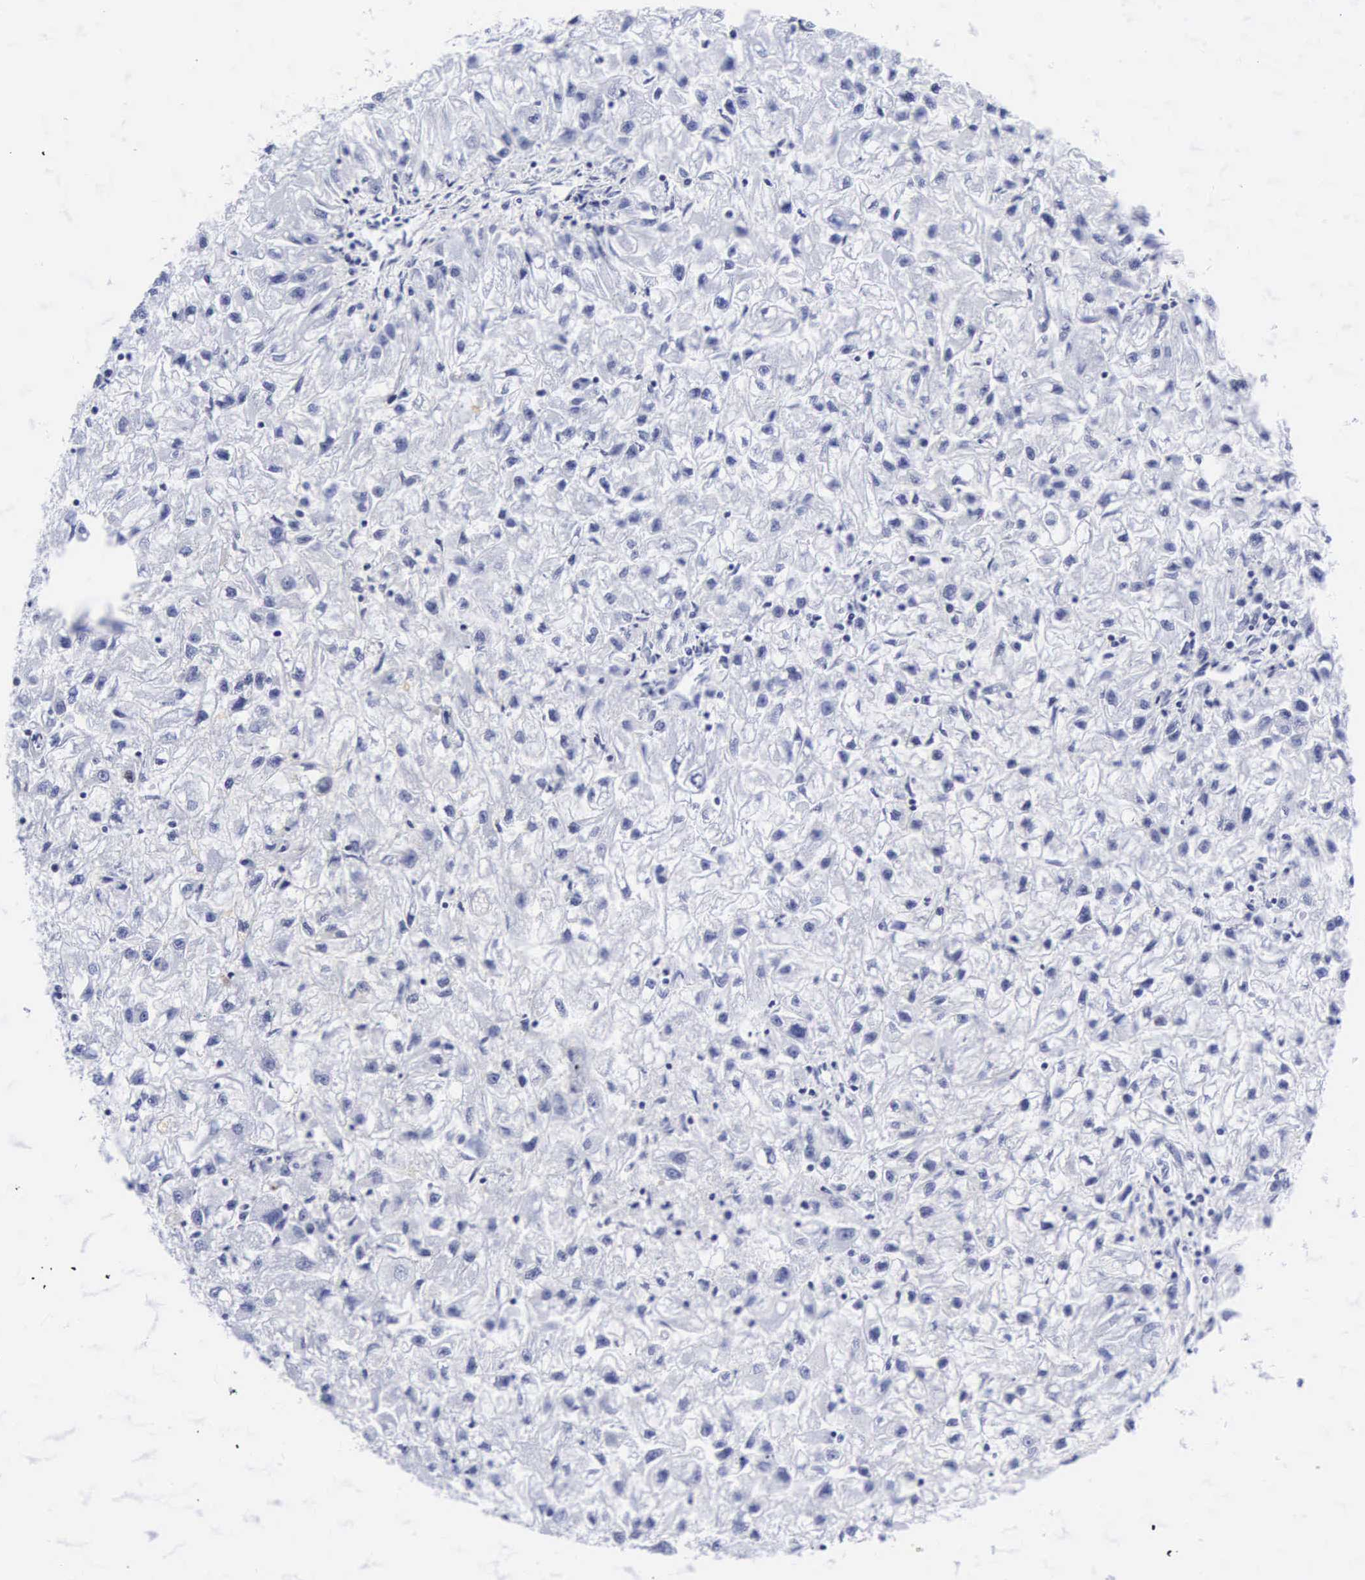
{"staining": {"intensity": "negative", "quantity": "none", "location": "none"}, "tissue": "renal cancer", "cell_type": "Tumor cells", "image_type": "cancer", "snomed": [{"axis": "morphology", "description": "Adenocarcinoma, NOS"}, {"axis": "topography", "description": "Kidney"}], "caption": "Renal cancer (adenocarcinoma) was stained to show a protein in brown. There is no significant expression in tumor cells.", "gene": "INS", "patient": {"sex": "male", "age": 59}}